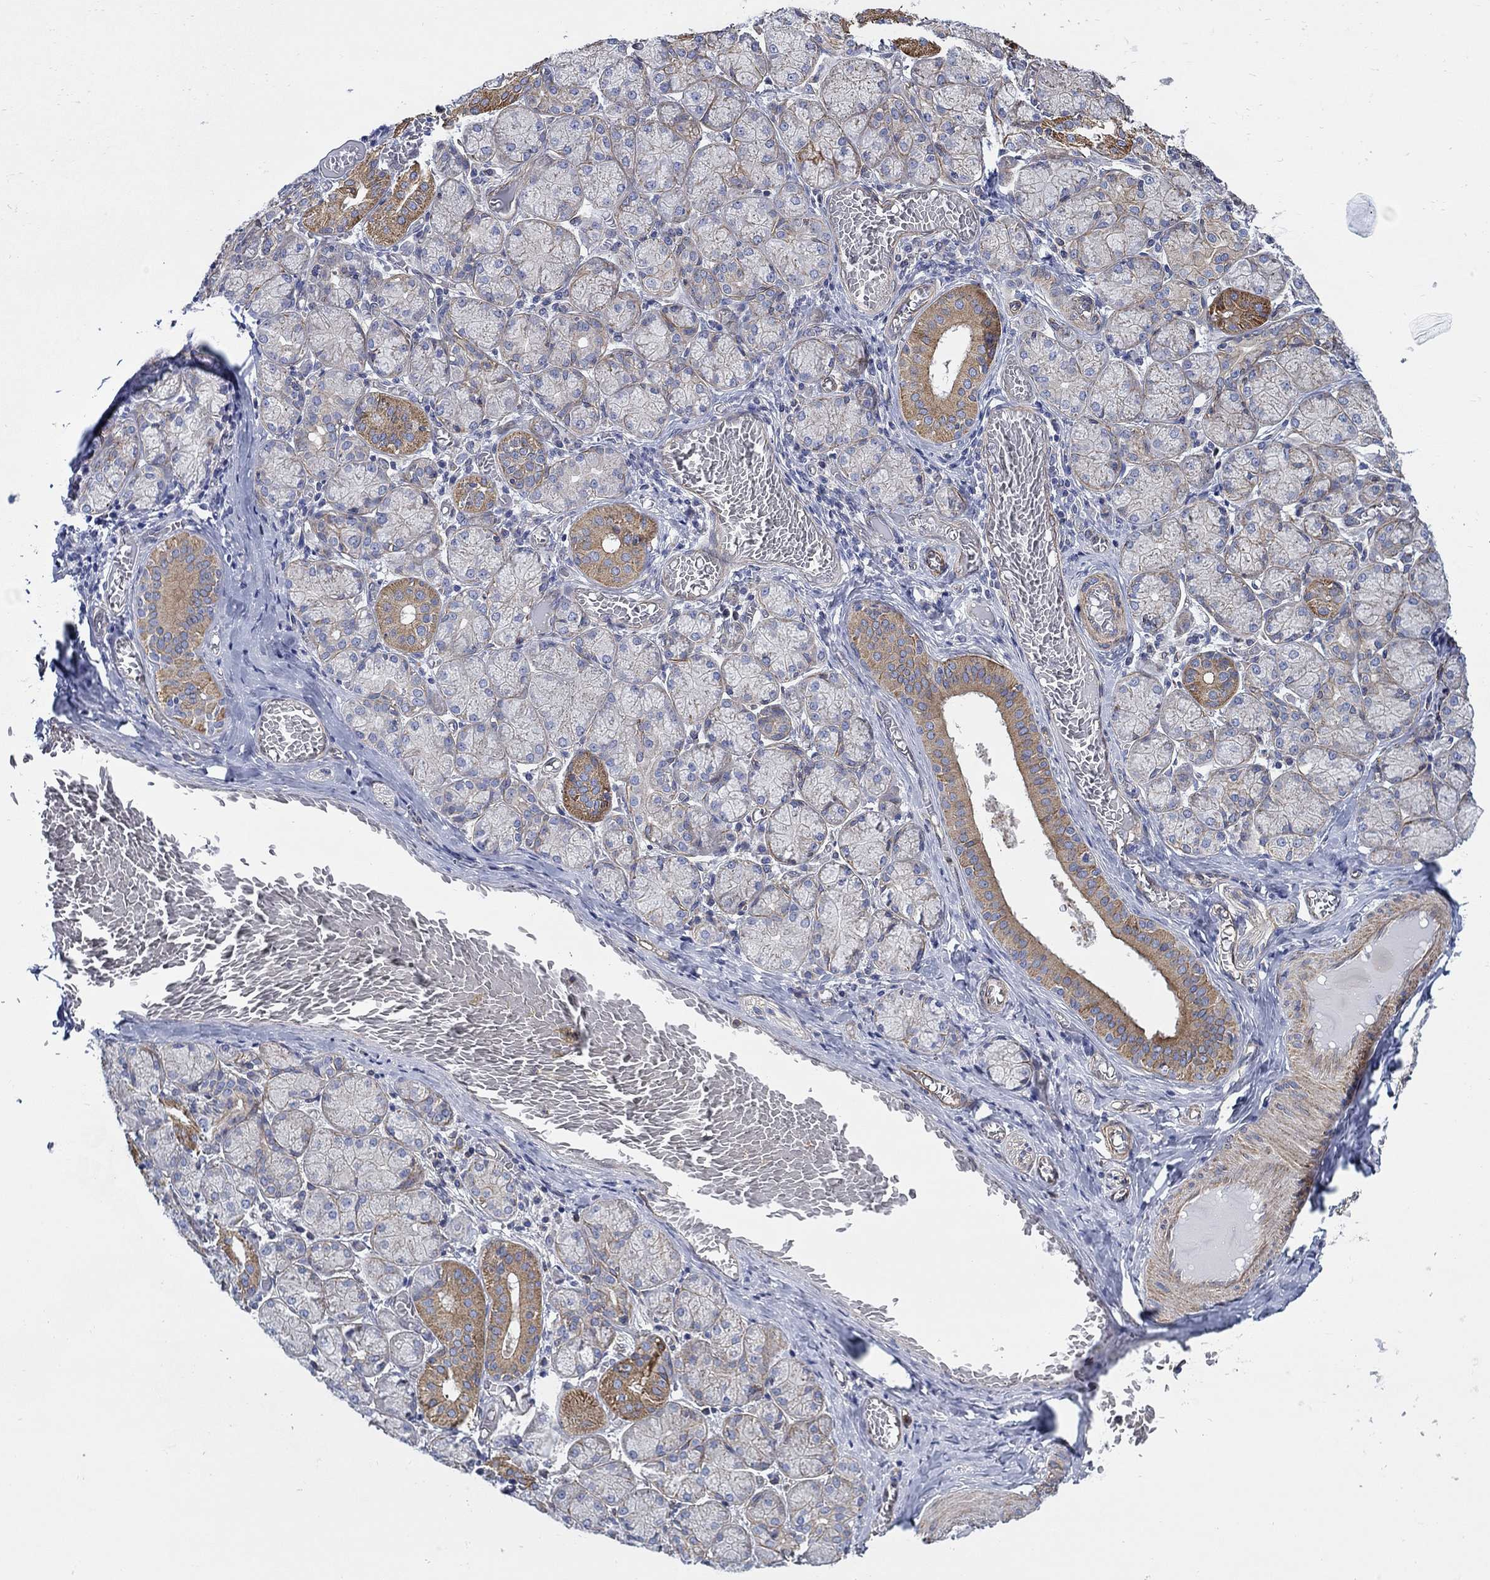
{"staining": {"intensity": "moderate", "quantity": "<25%", "location": "cytoplasmic/membranous"}, "tissue": "salivary gland", "cell_type": "Glandular cells", "image_type": "normal", "snomed": [{"axis": "morphology", "description": "Normal tissue, NOS"}, {"axis": "topography", "description": "Salivary gland"}, {"axis": "topography", "description": "Peripheral nerve tissue"}], "caption": "This image demonstrates normal salivary gland stained with immunohistochemistry (IHC) to label a protein in brown. The cytoplasmic/membranous of glandular cells show moderate positivity for the protein. Nuclei are counter-stained blue.", "gene": "FMN1", "patient": {"sex": "female", "age": 24}}